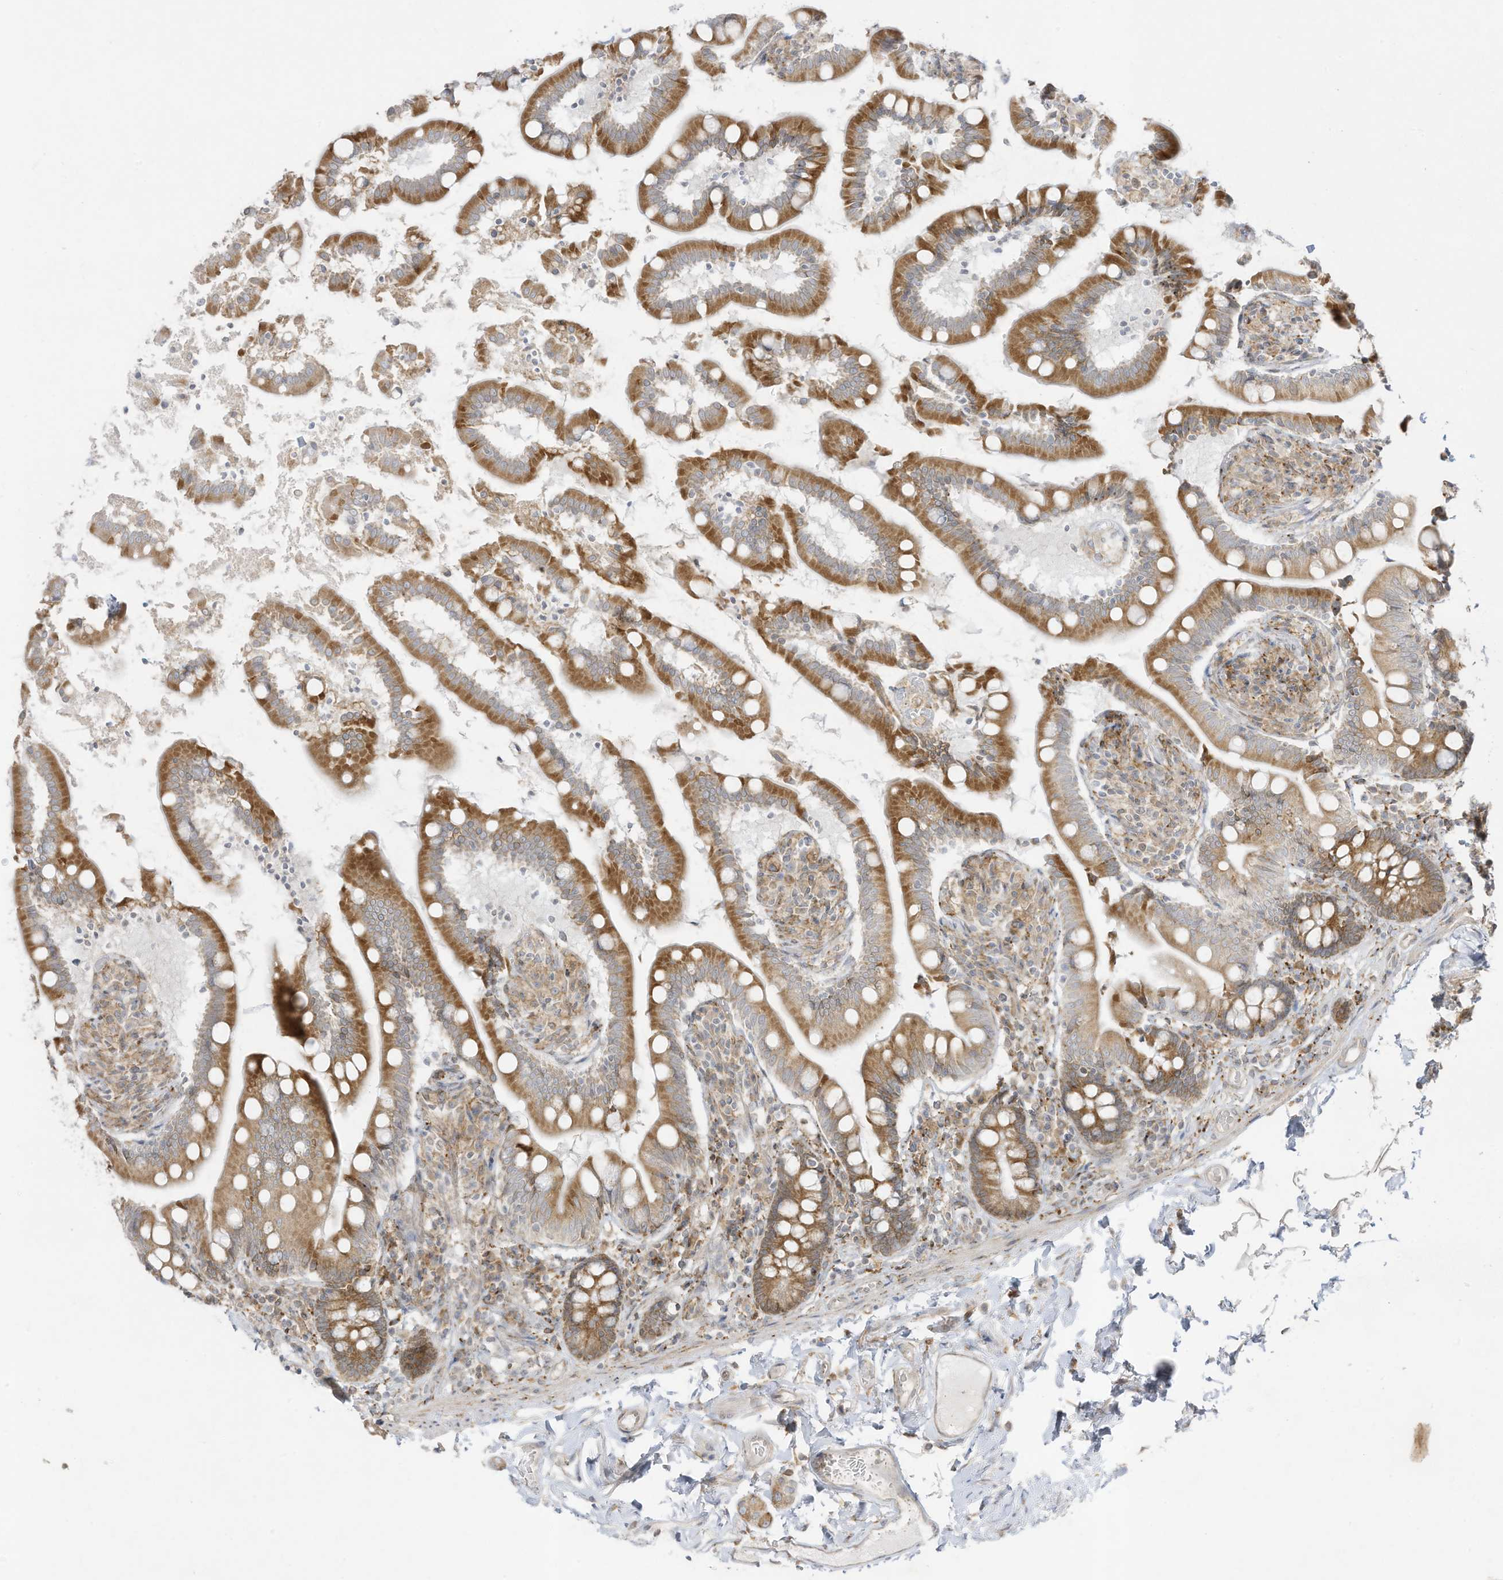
{"staining": {"intensity": "moderate", "quantity": ">75%", "location": "cytoplasmic/membranous"}, "tissue": "small intestine", "cell_type": "Glandular cells", "image_type": "normal", "snomed": [{"axis": "morphology", "description": "Normal tissue, NOS"}, {"axis": "topography", "description": "Small intestine"}], "caption": "Glandular cells demonstrate medium levels of moderate cytoplasmic/membranous staining in about >75% of cells in normal small intestine.", "gene": "PTK6", "patient": {"sex": "female", "age": 64}}